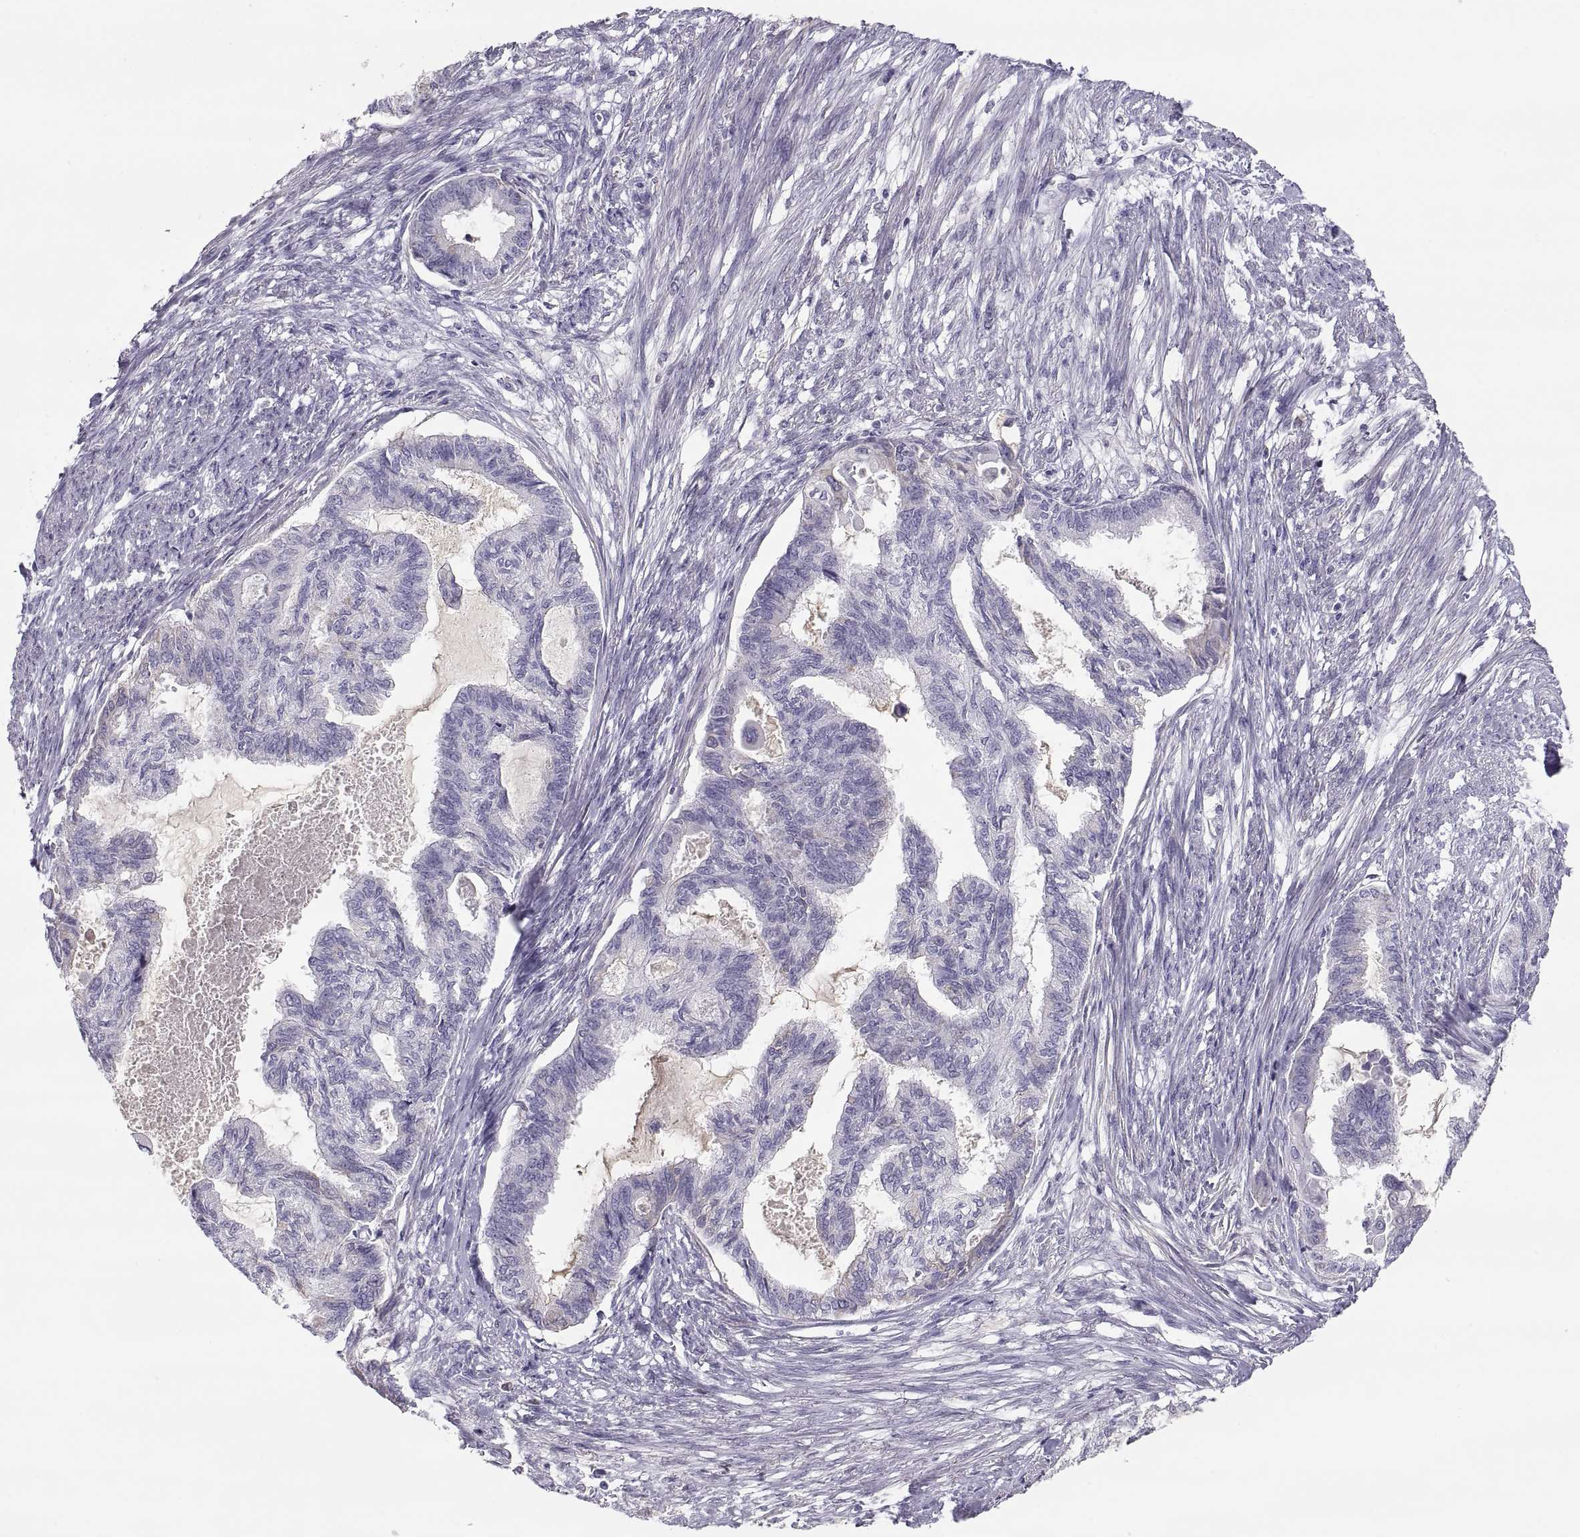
{"staining": {"intensity": "weak", "quantity": "<25%", "location": "cytoplasmic/membranous"}, "tissue": "endometrial cancer", "cell_type": "Tumor cells", "image_type": "cancer", "snomed": [{"axis": "morphology", "description": "Adenocarcinoma, NOS"}, {"axis": "topography", "description": "Endometrium"}], "caption": "Tumor cells are negative for brown protein staining in endometrial adenocarcinoma.", "gene": "MAGEB2", "patient": {"sex": "female", "age": 86}}